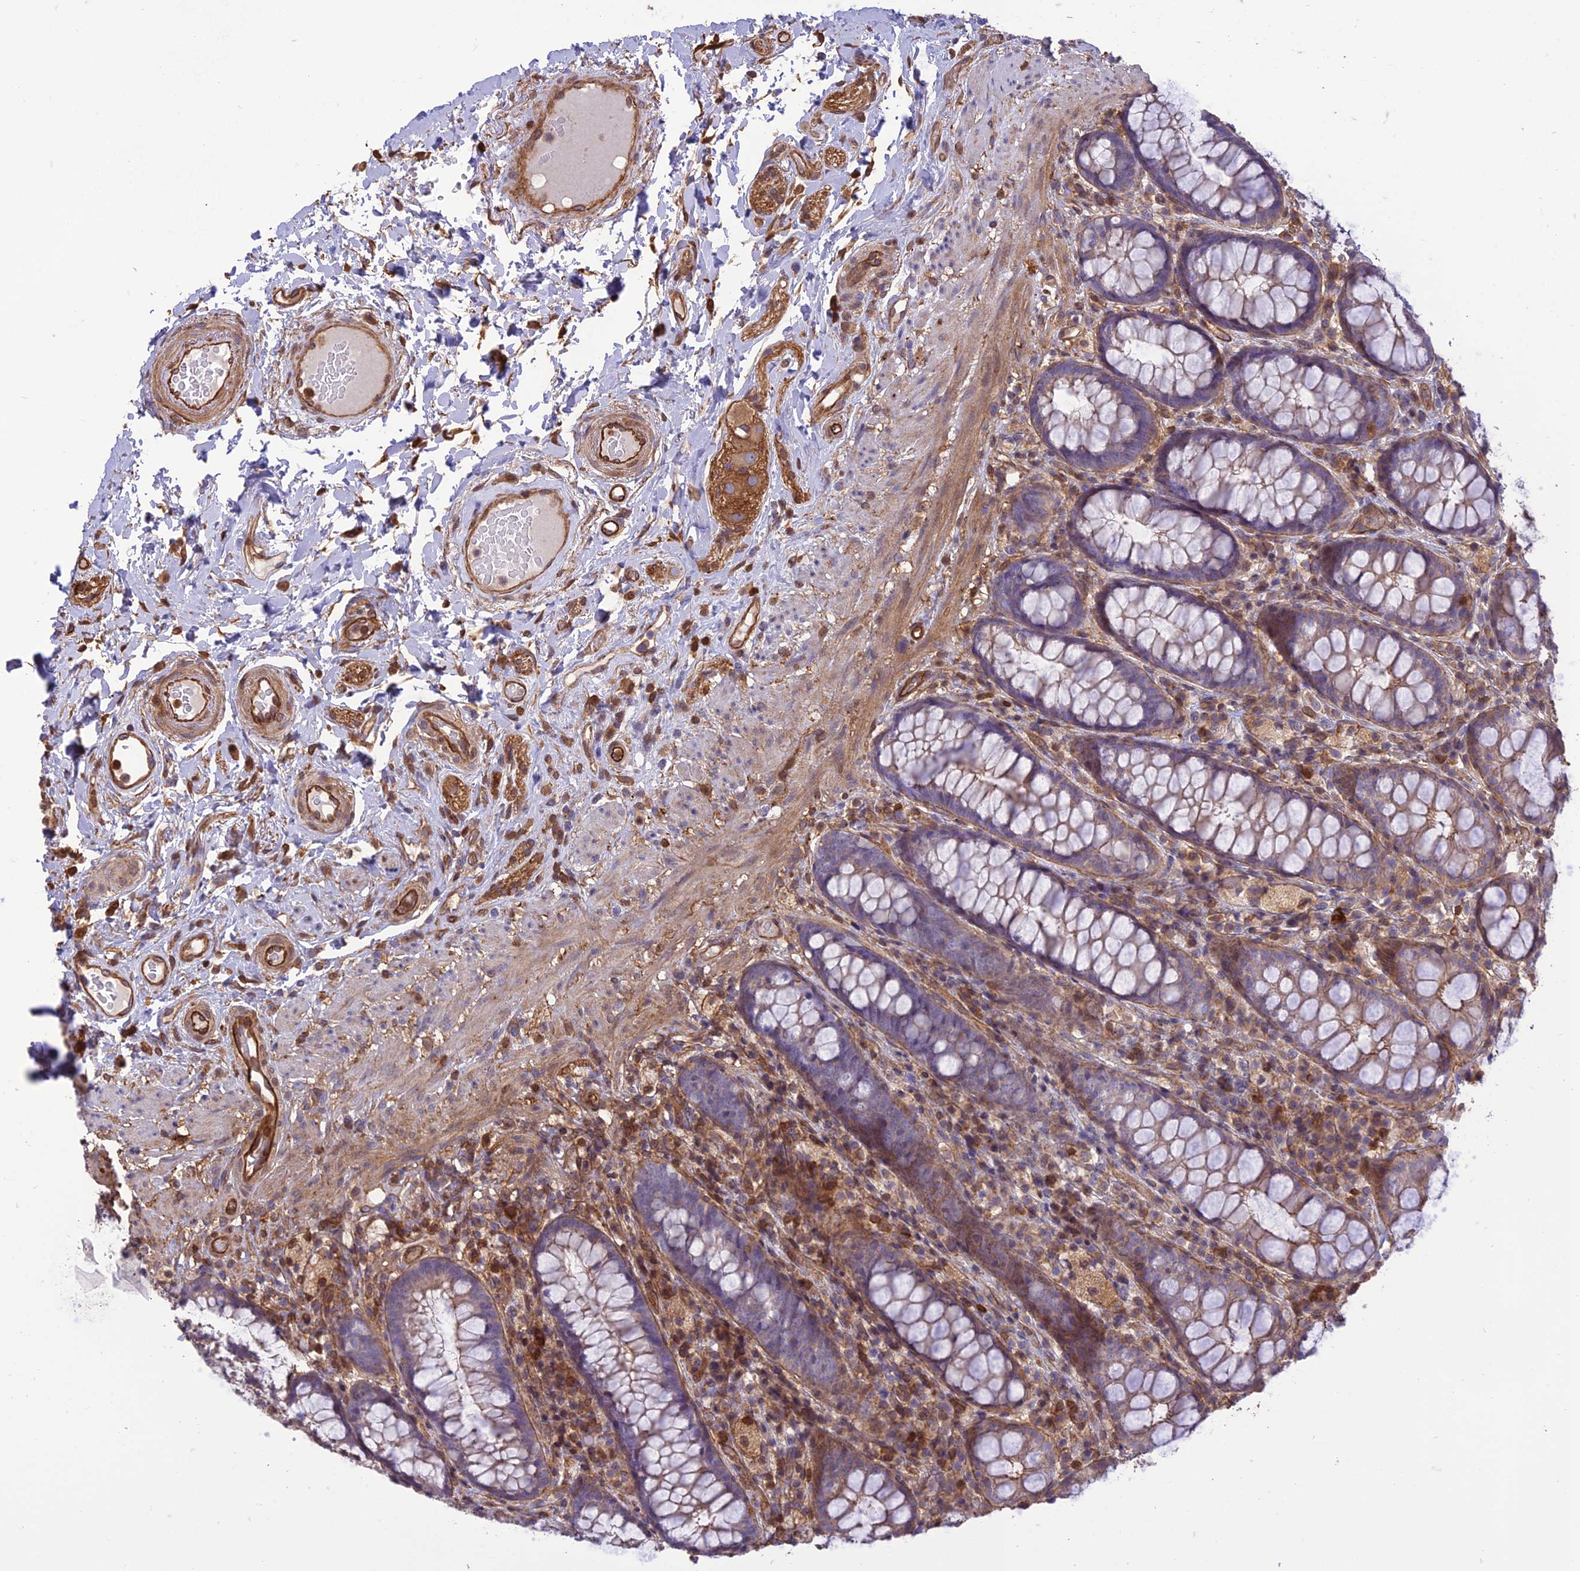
{"staining": {"intensity": "moderate", "quantity": "25%-75%", "location": "cytoplasmic/membranous"}, "tissue": "rectum", "cell_type": "Glandular cells", "image_type": "normal", "snomed": [{"axis": "morphology", "description": "Normal tissue, NOS"}, {"axis": "topography", "description": "Rectum"}], "caption": "The immunohistochemical stain shows moderate cytoplasmic/membranous expression in glandular cells of normal rectum.", "gene": "HPSE2", "patient": {"sex": "male", "age": 83}}